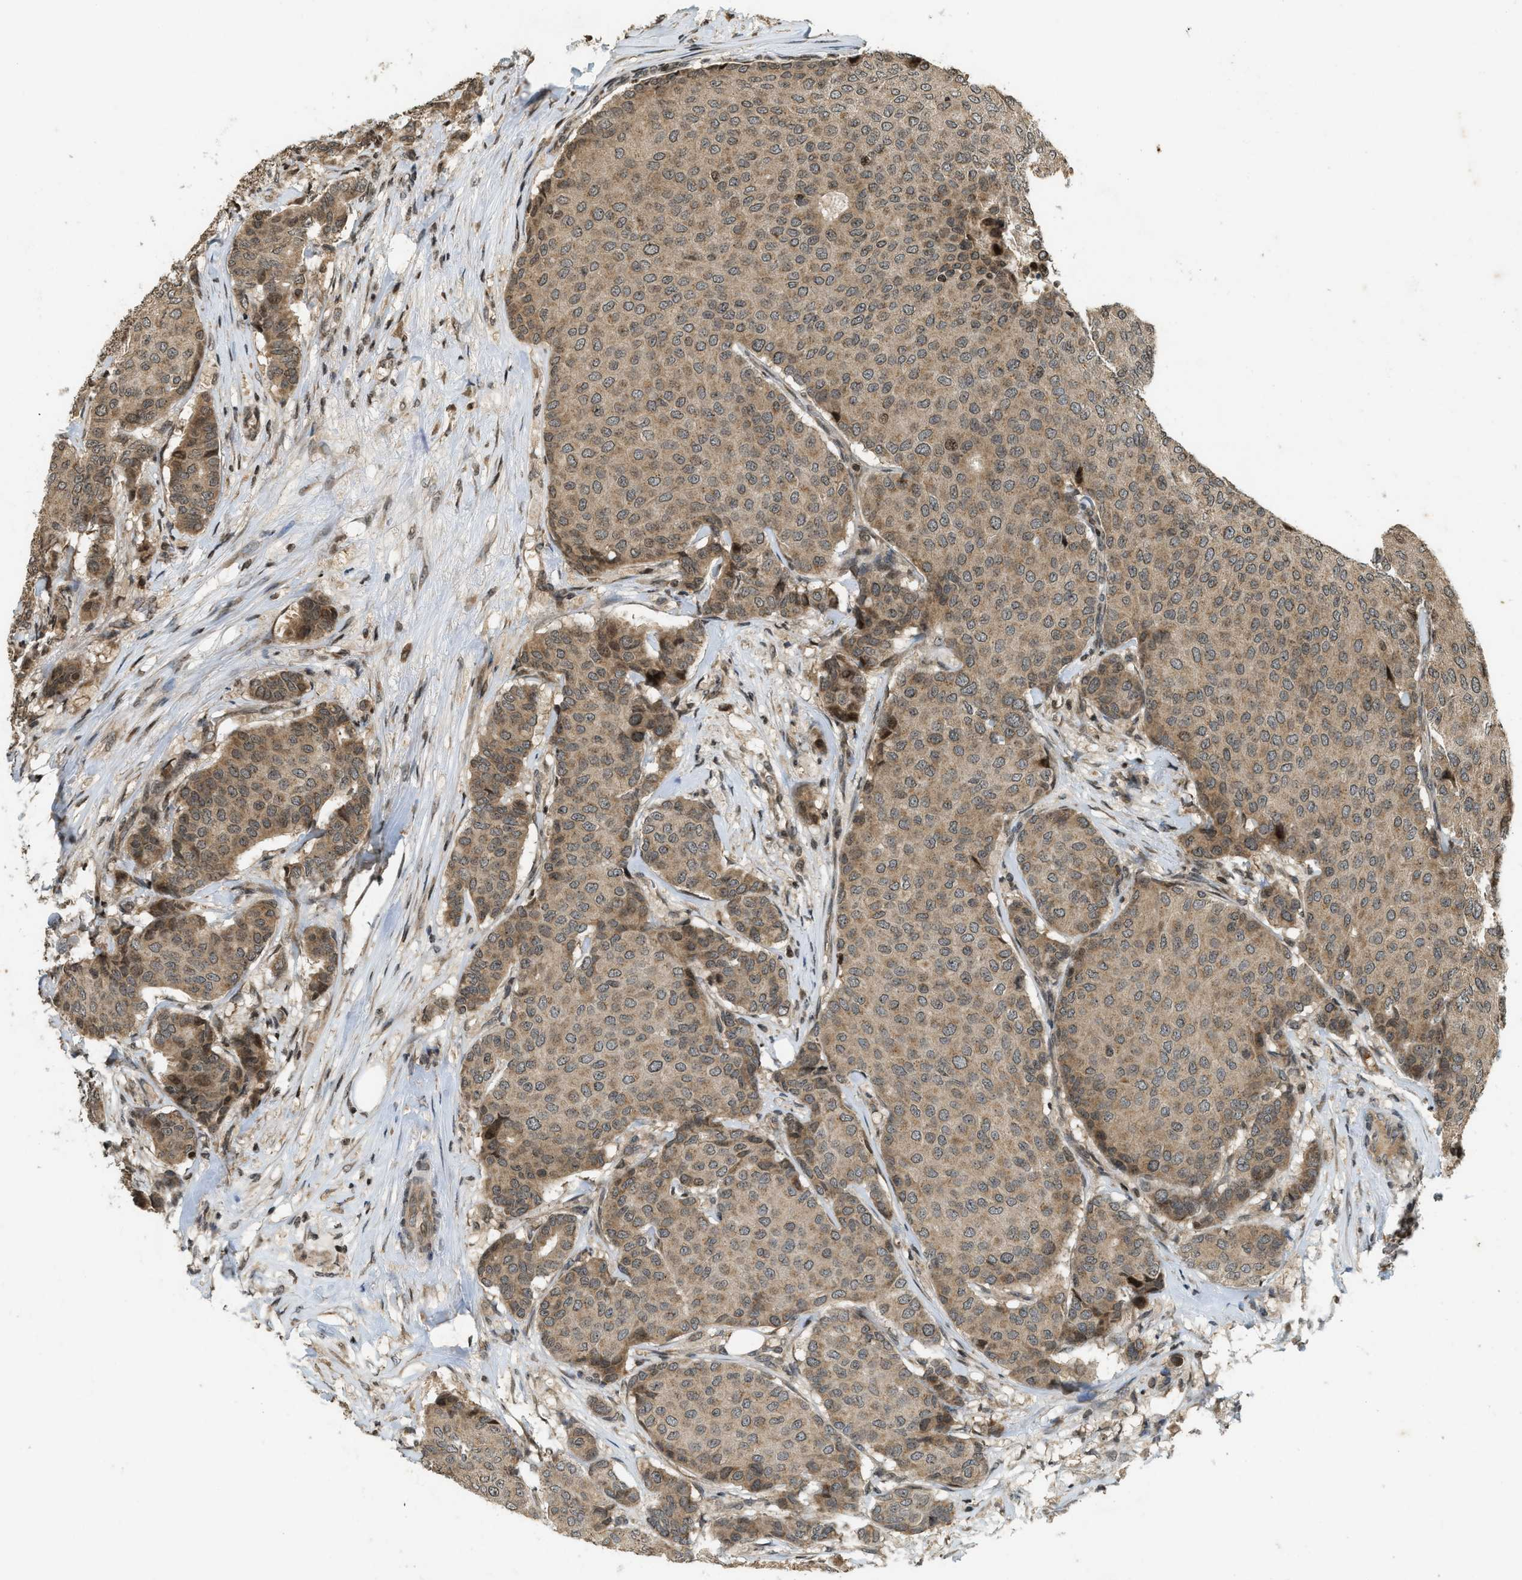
{"staining": {"intensity": "moderate", "quantity": ">75%", "location": "cytoplasmic/membranous,nuclear"}, "tissue": "breast cancer", "cell_type": "Tumor cells", "image_type": "cancer", "snomed": [{"axis": "morphology", "description": "Duct carcinoma"}, {"axis": "topography", "description": "Breast"}], "caption": "Immunohistochemistry (IHC) image of neoplastic tissue: invasive ductal carcinoma (breast) stained using immunohistochemistry (IHC) shows medium levels of moderate protein expression localized specifically in the cytoplasmic/membranous and nuclear of tumor cells, appearing as a cytoplasmic/membranous and nuclear brown color.", "gene": "SIAH1", "patient": {"sex": "female", "age": 75}}